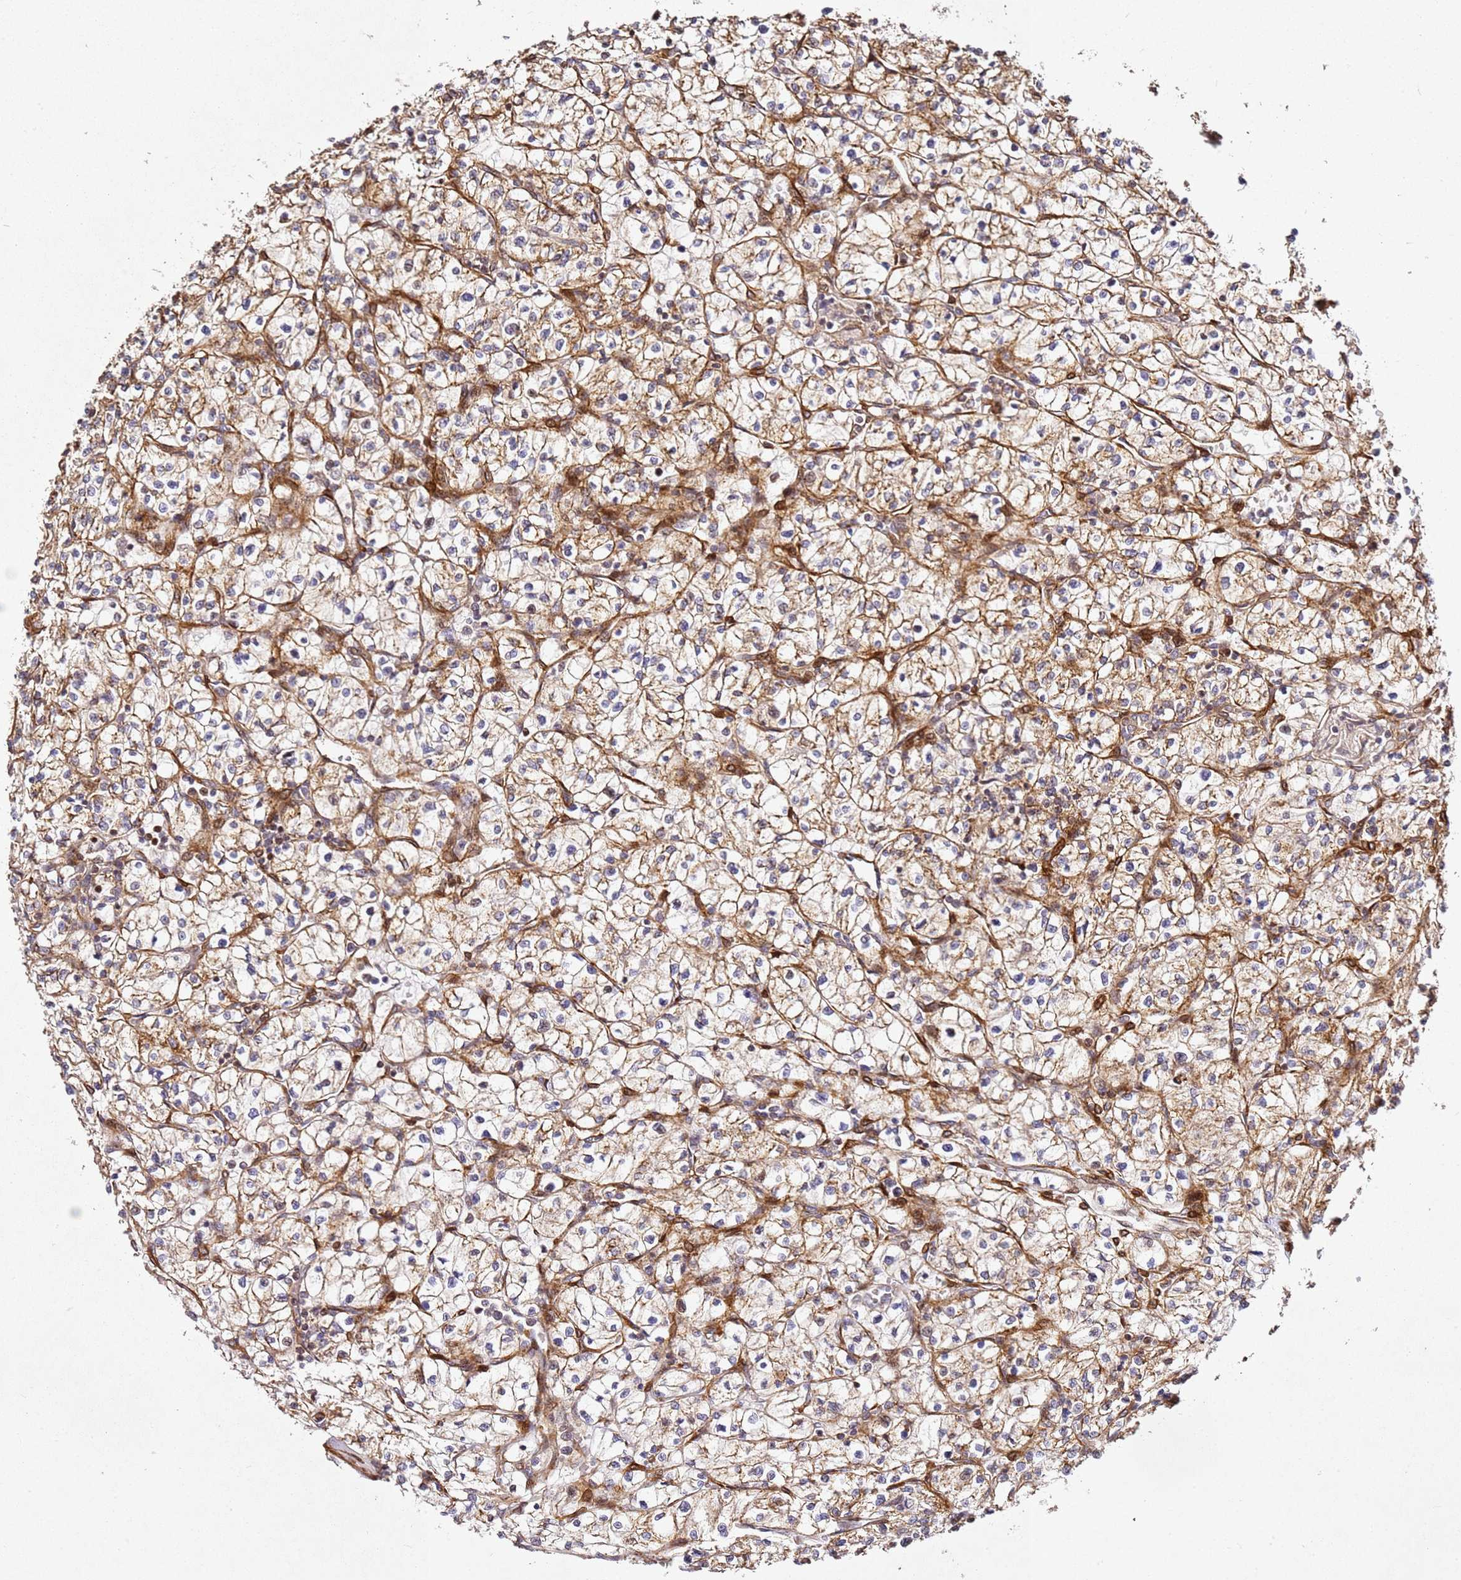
{"staining": {"intensity": "moderate", "quantity": "25%-75%", "location": "cytoplasmic/membranous"}, "tissue": "renal cancer", "cell_type": "Tumor cells", "image_type": "cancer", "snomed": [{"axis": "morphology", "description": "Adenocarcinoma, NOS"}, {"axis": "topography", "description": "Kidney"}], "caption": "Moderate cytoplasmic/membranous expression for a protein is identified in about 25%-75% of tumor cells of renal cancer (adenocarcinoma) using IHC.", "gene": "ZNF296", "patient": {"sex": "female", "age": 64}}